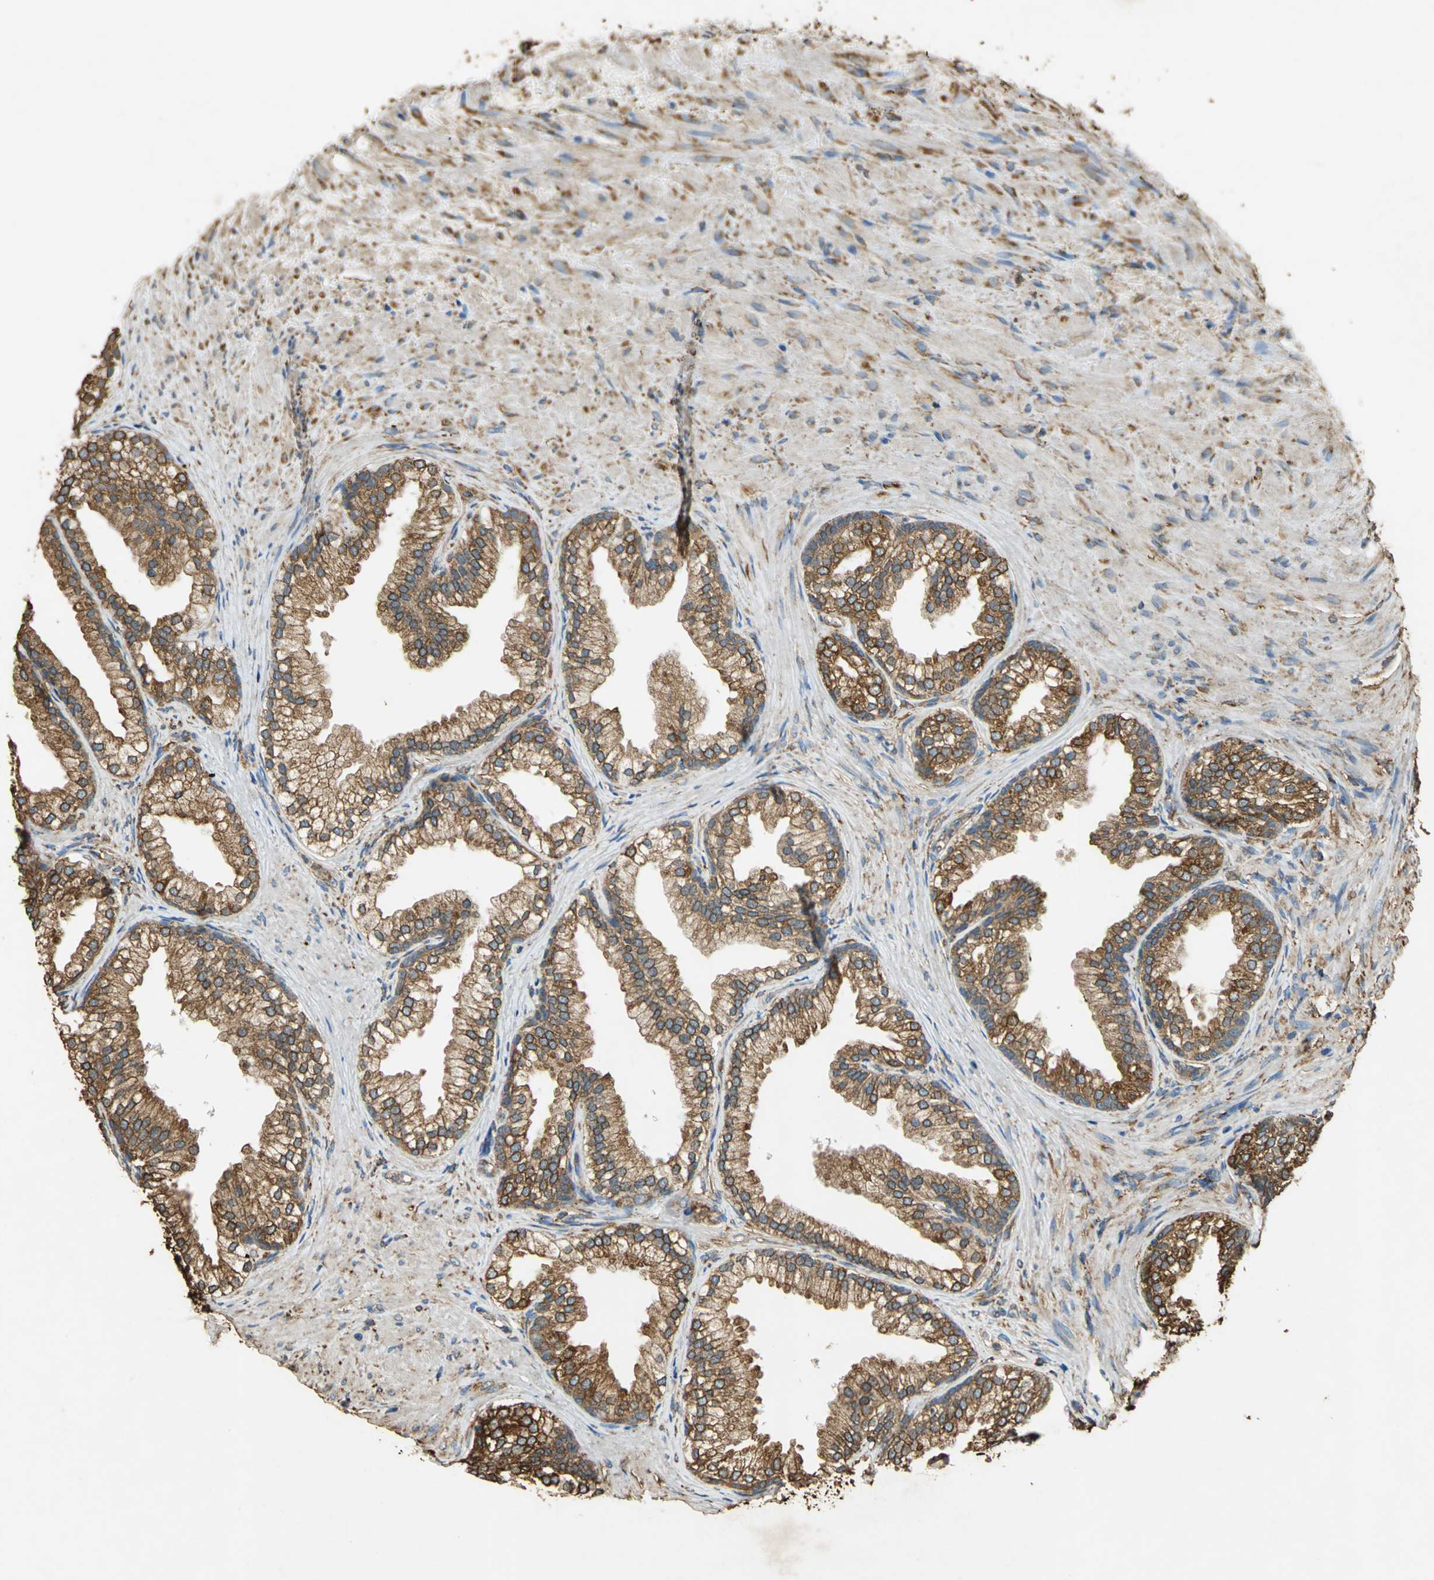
{"staining": {"intensity": "strong", "quantity": ">75%", "location": "cytoplasmic/membranous"}, "tissue": "prostate", "cell_type": "Glandular cells", "image_type": "normal", "snomed": [{"axis": "morphology", "description": "Normal tissue, NOS"}, {"axis": "topography", "description": "Prostate"}], "caption": "Immunohistochemistry (IHC) image of benign prostate: prostate stained using IHC shows high levels of strong protein expression localized specifically in the cytoplasmic/membranous of glandular cells, appearing as a cytoplasmic/membranous brown color.", "gene": "HSP90B1", "patient": {"sex": "male", "age": 76}}